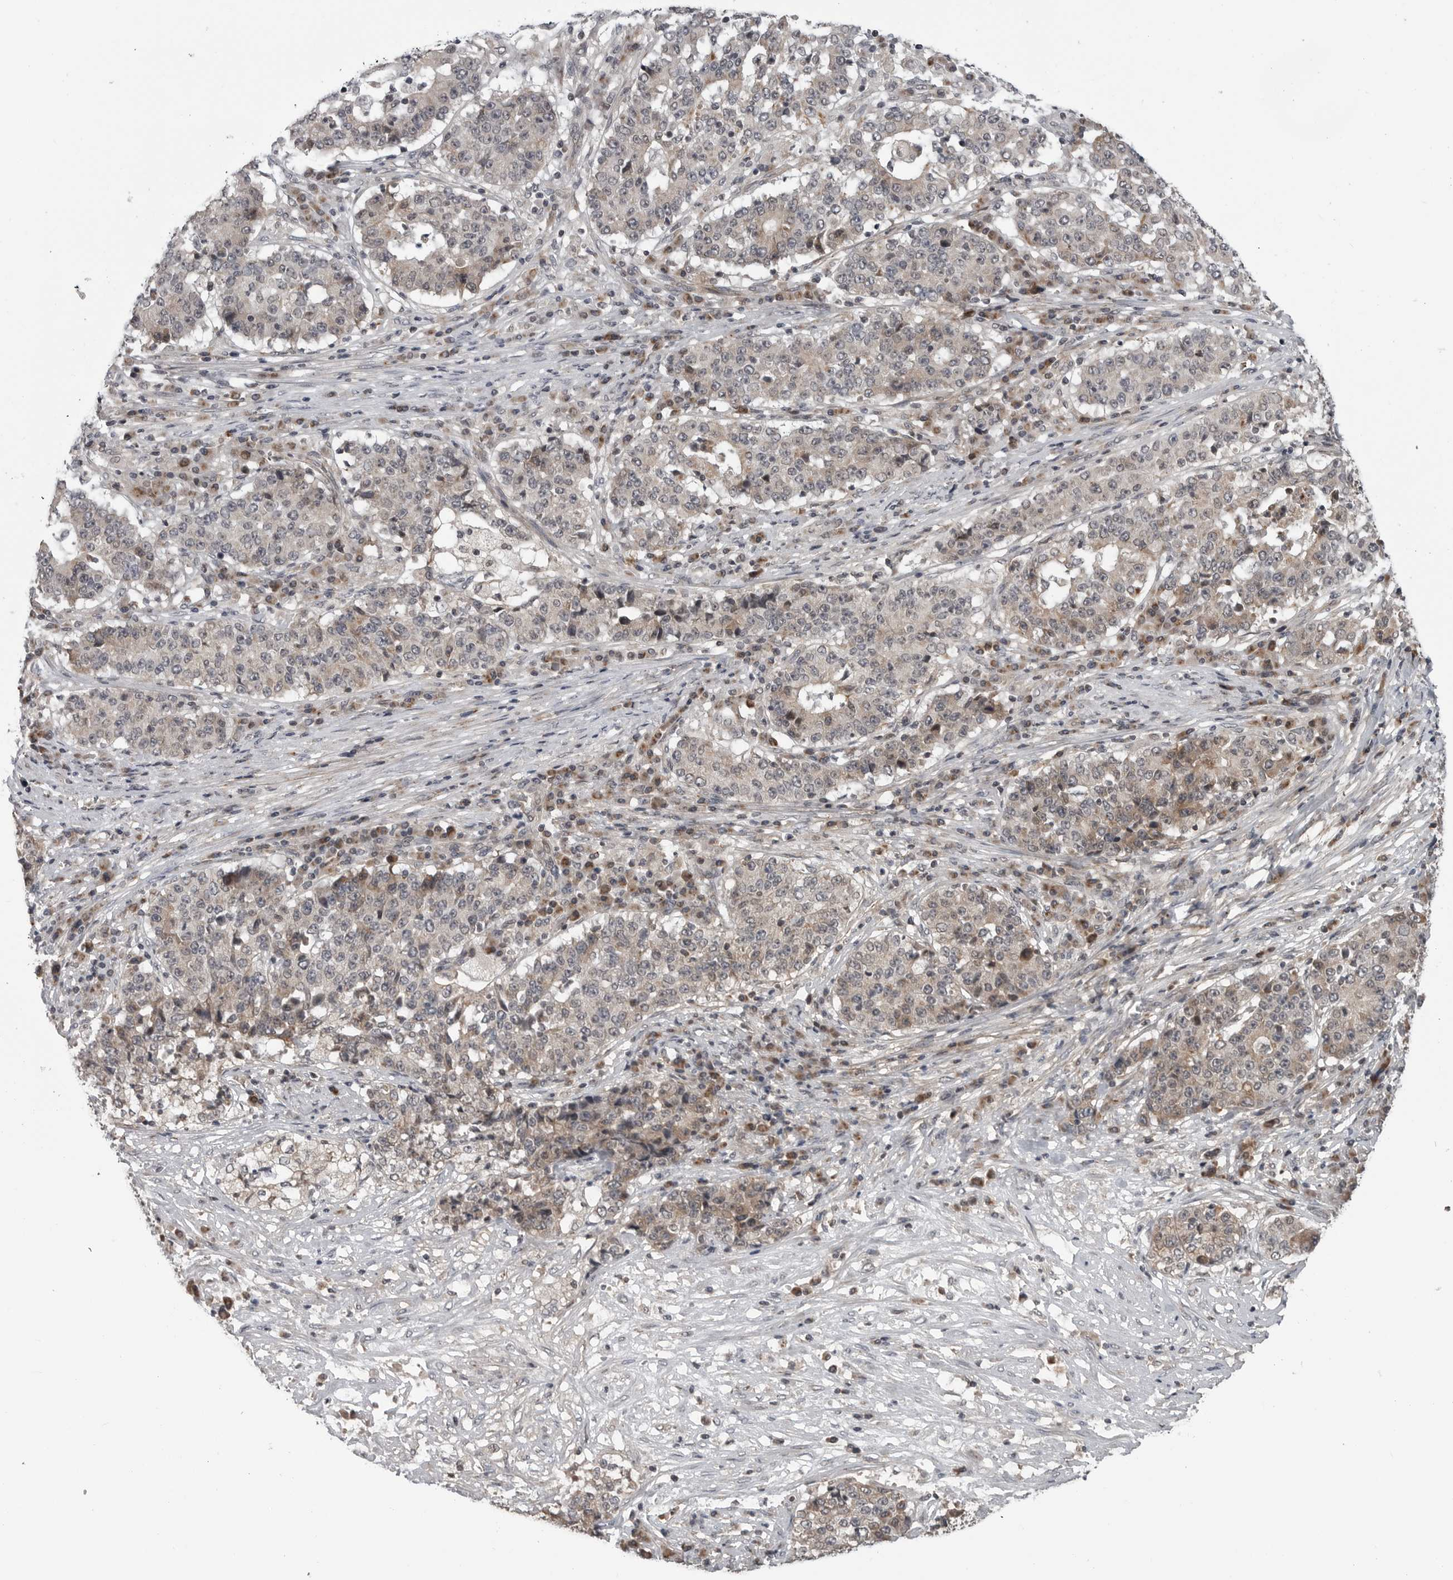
{"staining": {"intensity": "weak", "quantity": "25%-75%", "location": "cytoplasmic/membranous"}, "tissue": "stomach cancer", "cell_type": "Tumor cells", "image_type": "cancer", "snomed": [{"axis": "morphology", "description": "Adenocarcinoma, NOS"}, {"axis": "topography", "description": "Stomach"}], "caption": "Protein staining of adenocarcinoma (stomach) tissue displays weak cytoplasmic/membranous expression in about 25%-75% of tumor cells.", "gene": "FAAP100", "patient": {"sex": "male", "age": 59}}